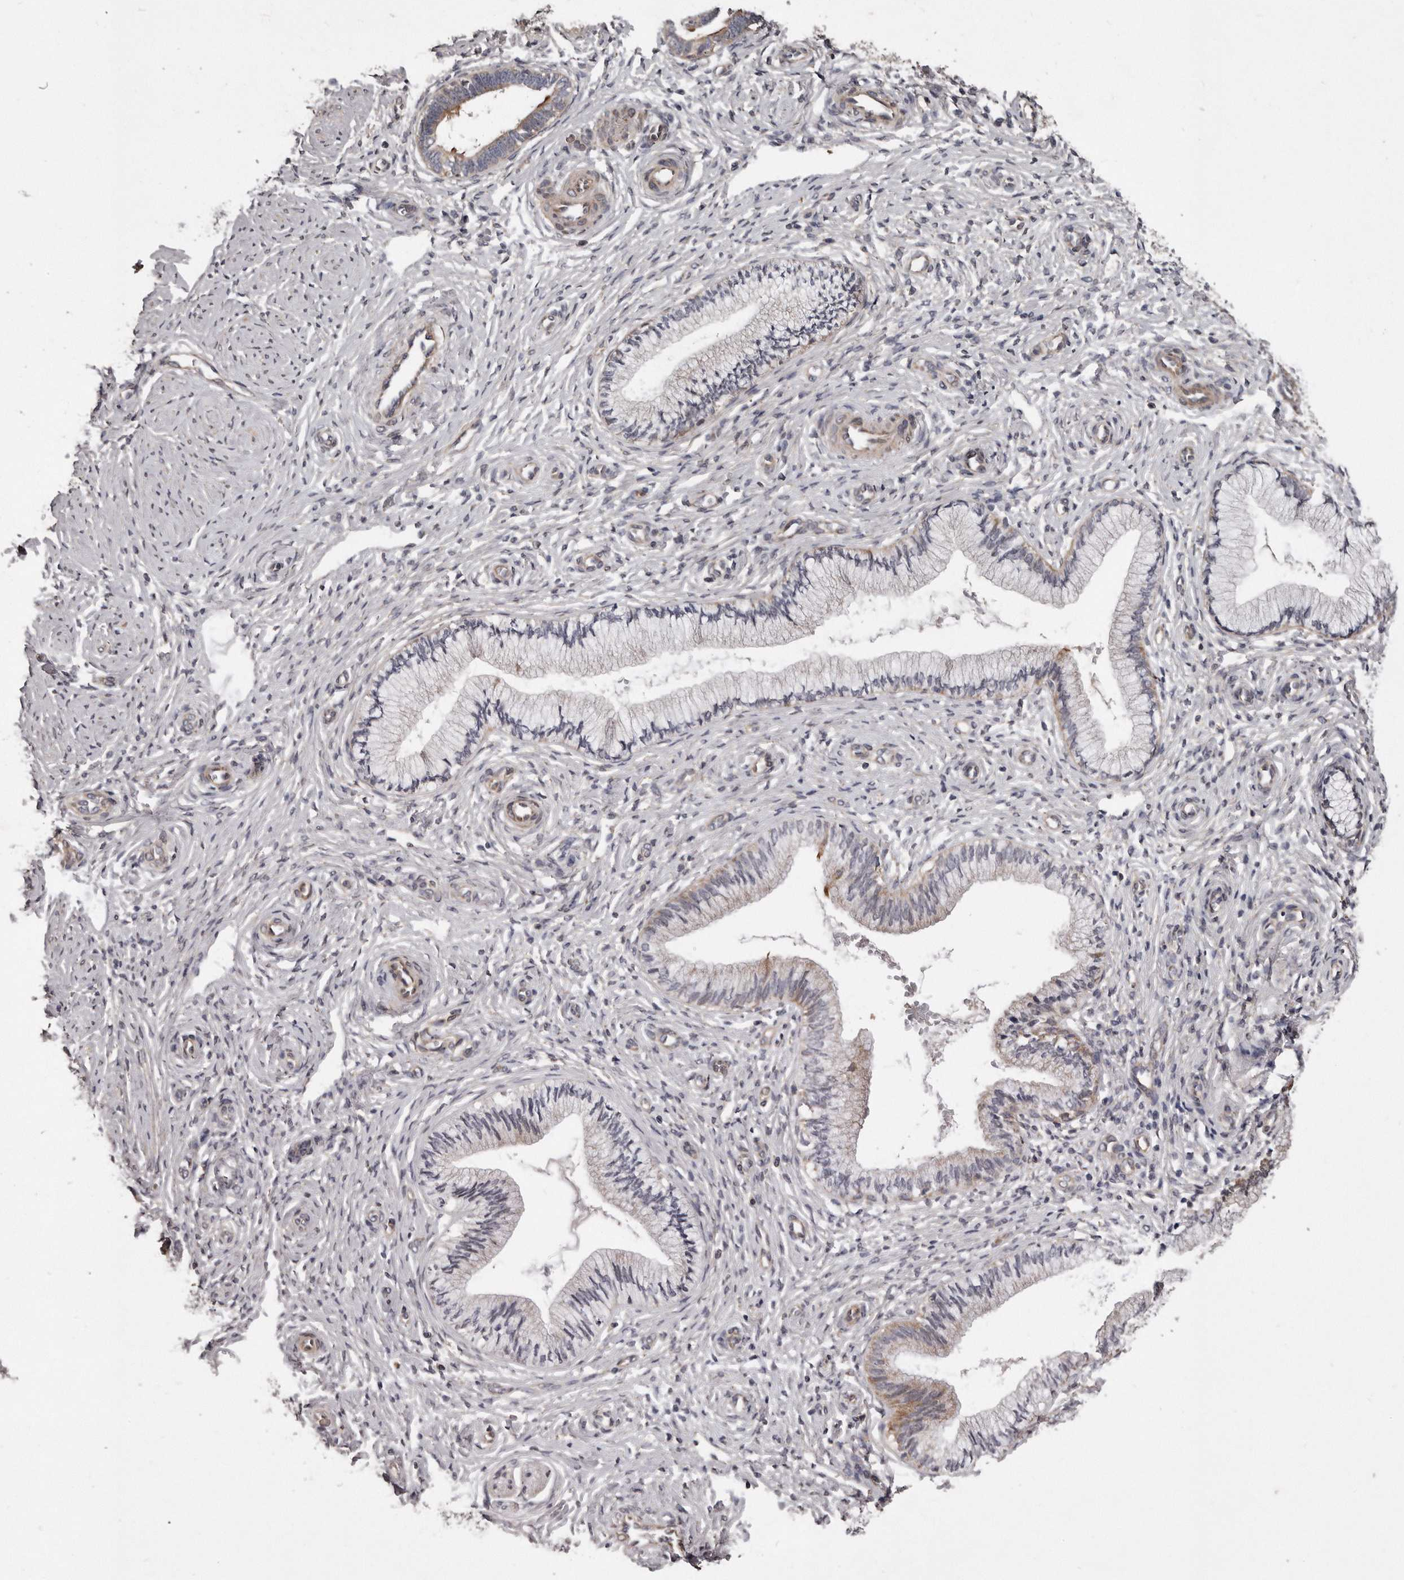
{"staining": {"intensity": "moderate", "quantity": "<25%", "location": "cytoplasmic/membranous"}, "tissue": "cervix", "cell_type": "Glandular cells", "image_type": "normal", "snomed": [{"axis": "morphology", "description": "Normal tissue, NOS"}, {"axis": "topography", "description": "Cervix"}], "caption": "A brown stain highlights moderate cytoplasmic/membranous positivity of a protein in glandular cells of benign human cervix. Ihc stains the protein in brown and the nuclei are stained blue.", "gene": "ARMCX1", "patient": {"sex": "female", "age": 27}}